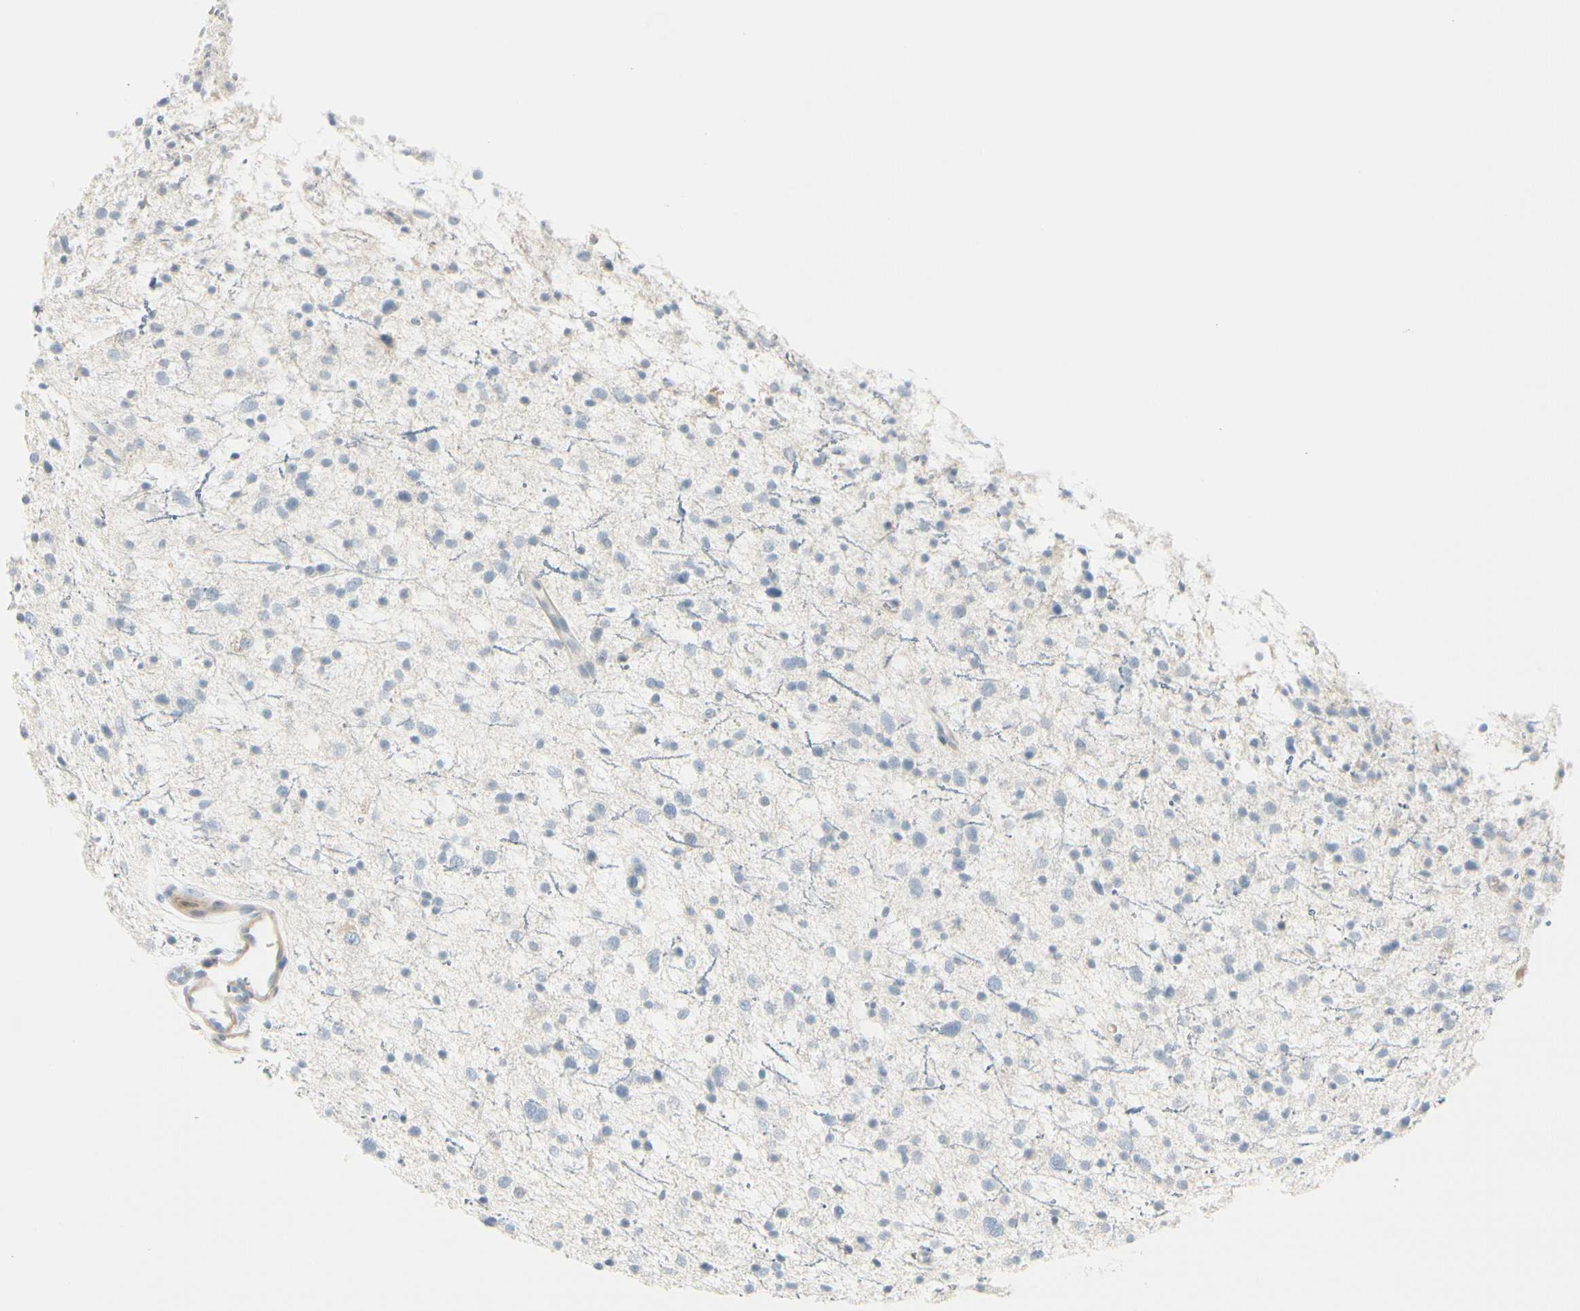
{"staining": {"intensity": "negative", "quantity": "none", "location": "none"}, "tissue": "glioma", "cell_type": "Tumor cells", "image_type": "cancer", "snomed": [{"axis": "morphology", "description": "Glioma, malignant, Low grade"}, {"axis": "topography", "description": "Brain"}], "caption": "Immunohistochemistry micrograph of neoplastic tissue: human malignant low-grade glioma stained with DAB reveals no significant protein positivity in tumor cells.", "gene": "CDHR5", "patient": {"sex": "female", "age": 37}}